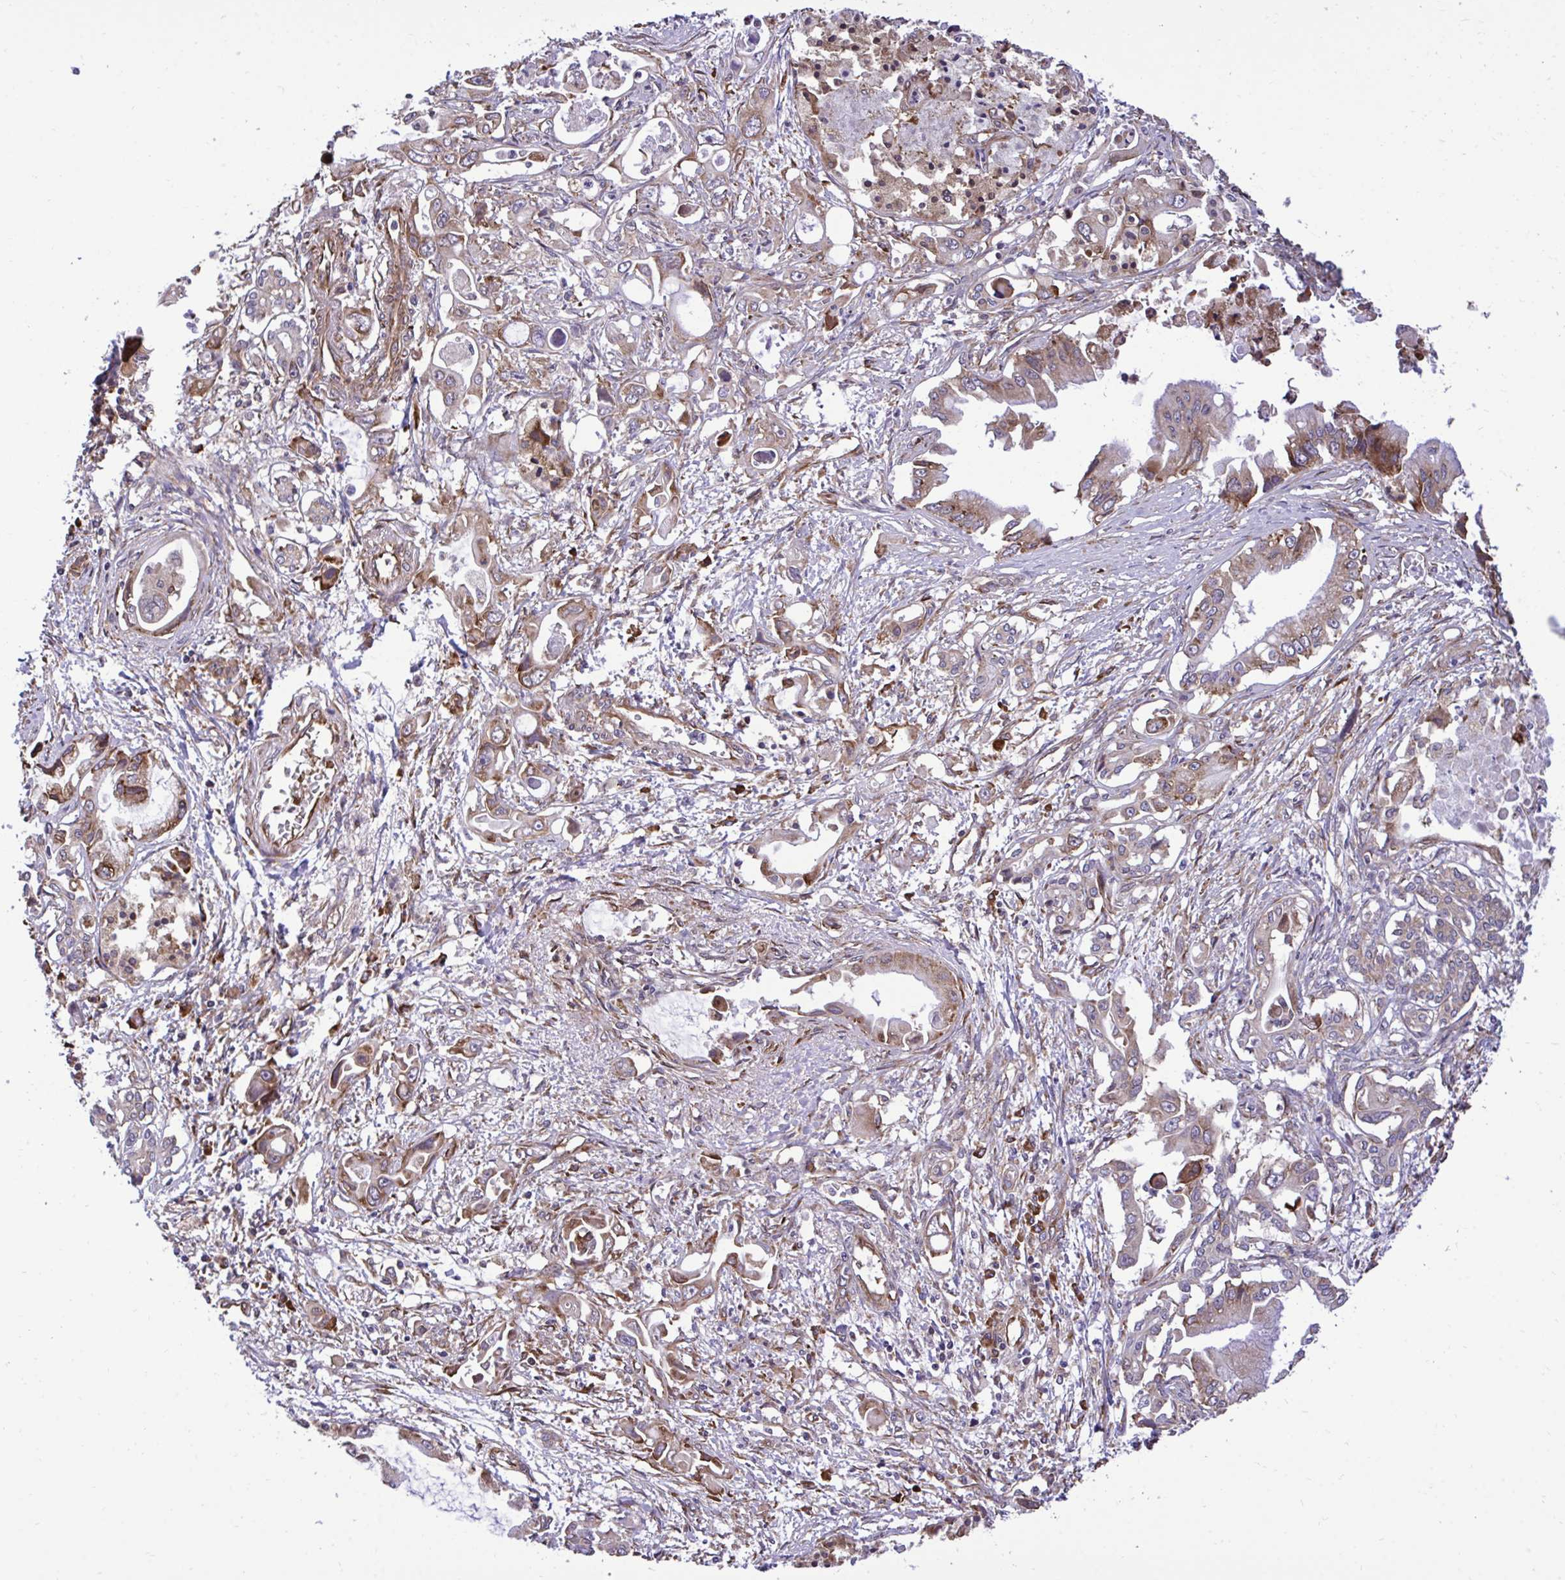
{"staining": {"intensity": "moderate", "quantity": "25%-75%", "location": "cytoplasmic/membranous"}, "tissue": "pancreatic cancer", "cell_type": "Tumor cells", "image_type": "cancer", "snomed": [{"axis": "morphology", "description": "Adenocarcinoma, NOS"}, {"axis": "topography", "description": "Pancreas"}], "caption": "IHC of human adenocarcinoma (pancreatic) demonstrates medium levels of moderate cytoplasmic/membranous staining in about 25%-75% of tumor cells. (DAB IHC, brown staining for protein, blue staining for nuclei).", "gene": "RPS15", "patient": {"sex": "male", "age": 84}}